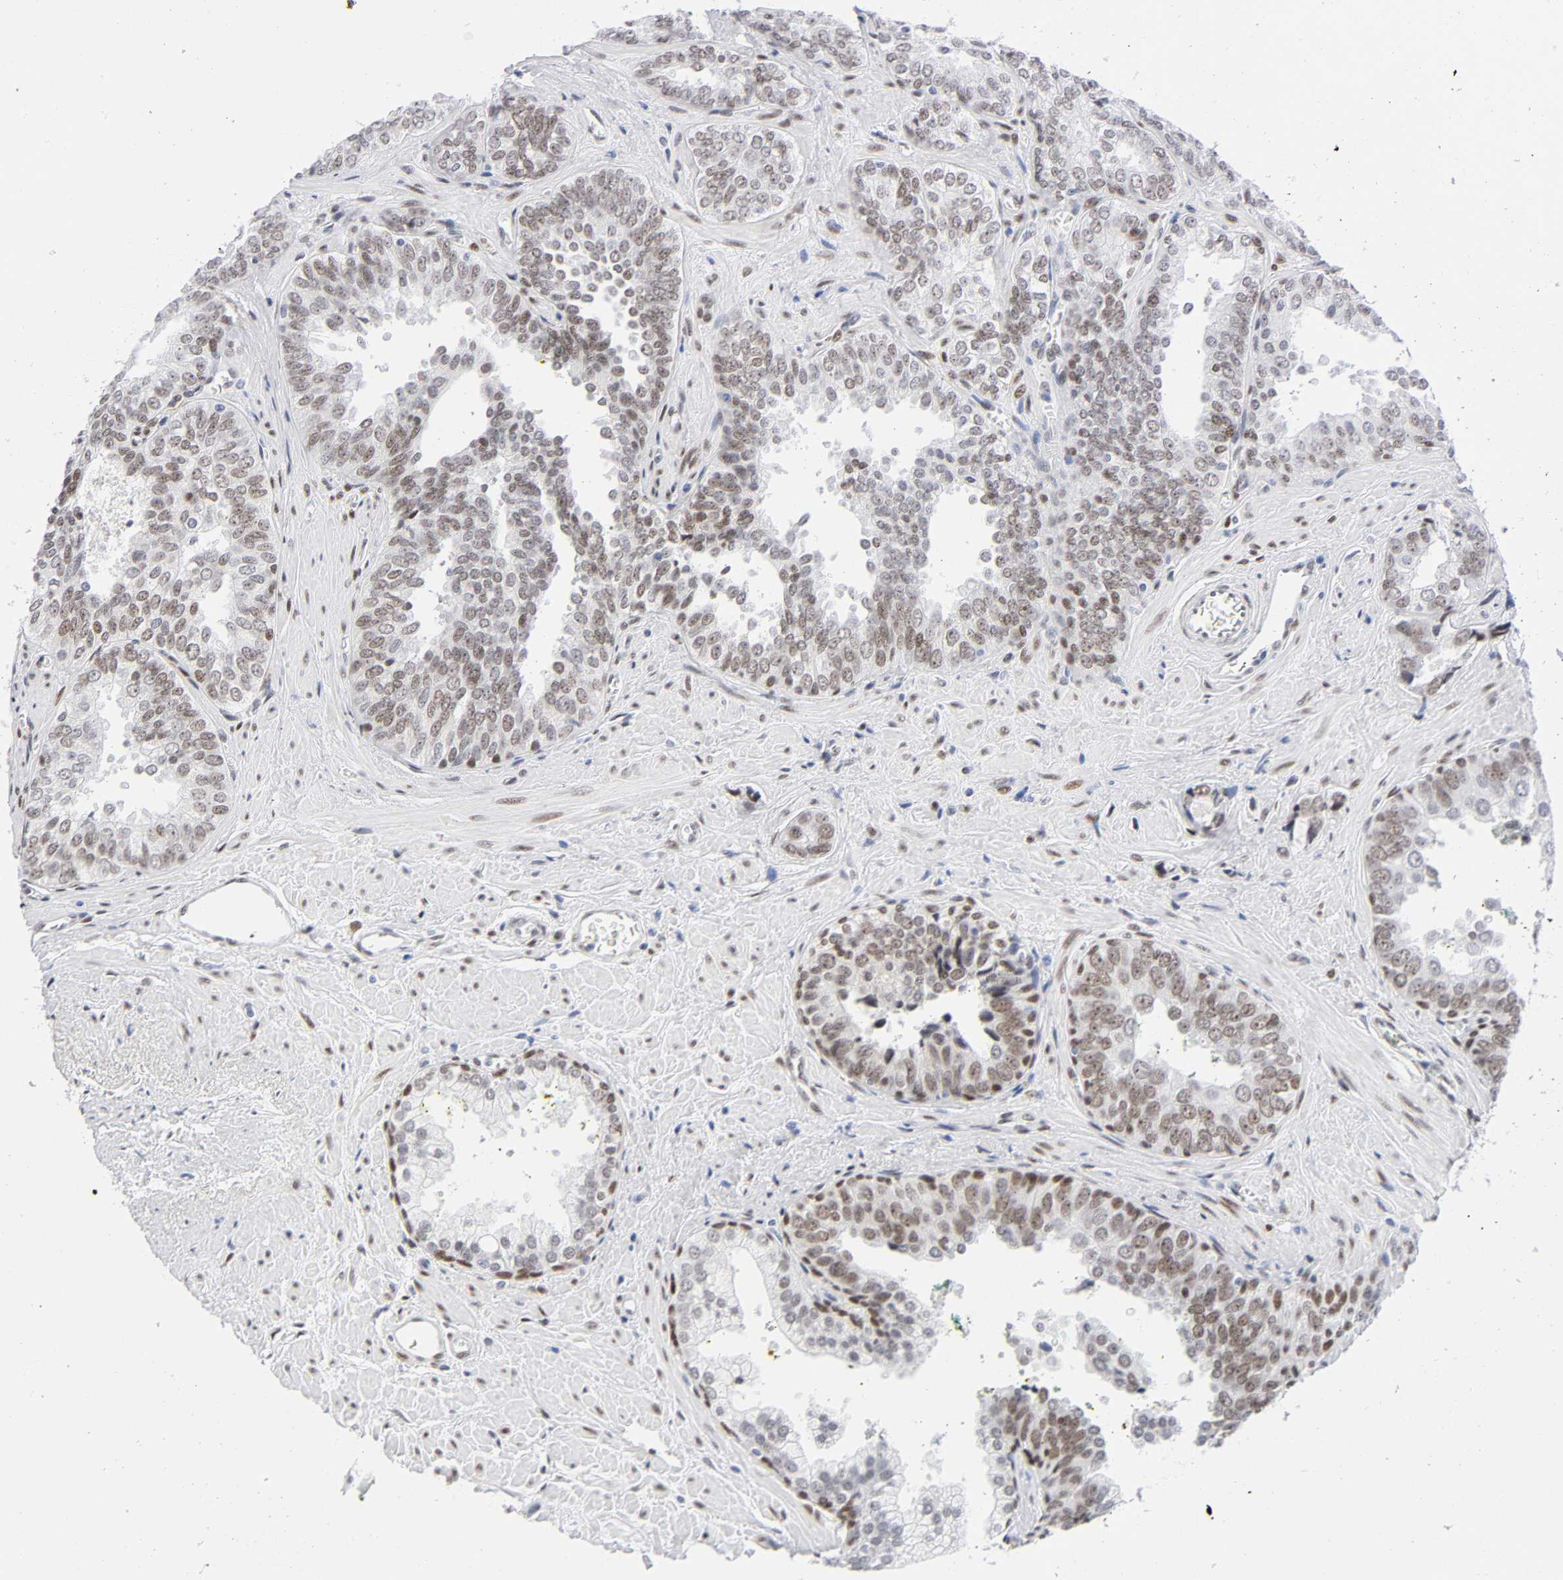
{"staining": {"intensity": "weak", "quantity": ">75%", "location": "nuclear"}, "tissue": "prostate cancer", "cell_type": "Tumor cells", "image_type": "cancer", "snomed": [{"axis": "morphology", "description": "Adenocarcinoma, High grade"}, {"axis": "topography", "description": "Prostate"}], "caption": "Prostate cancer (high-grade adenocarcinoma) stained with DAB immunohistochemistry exhibits low levels of weak nuclear positivity in approximately >75% of tumor cells. Immunohistochemistry stains the protein in brown and the nuclei are stained blue.", "gene": "NFIC", "patient": {"sex": "male", "age": 67}}